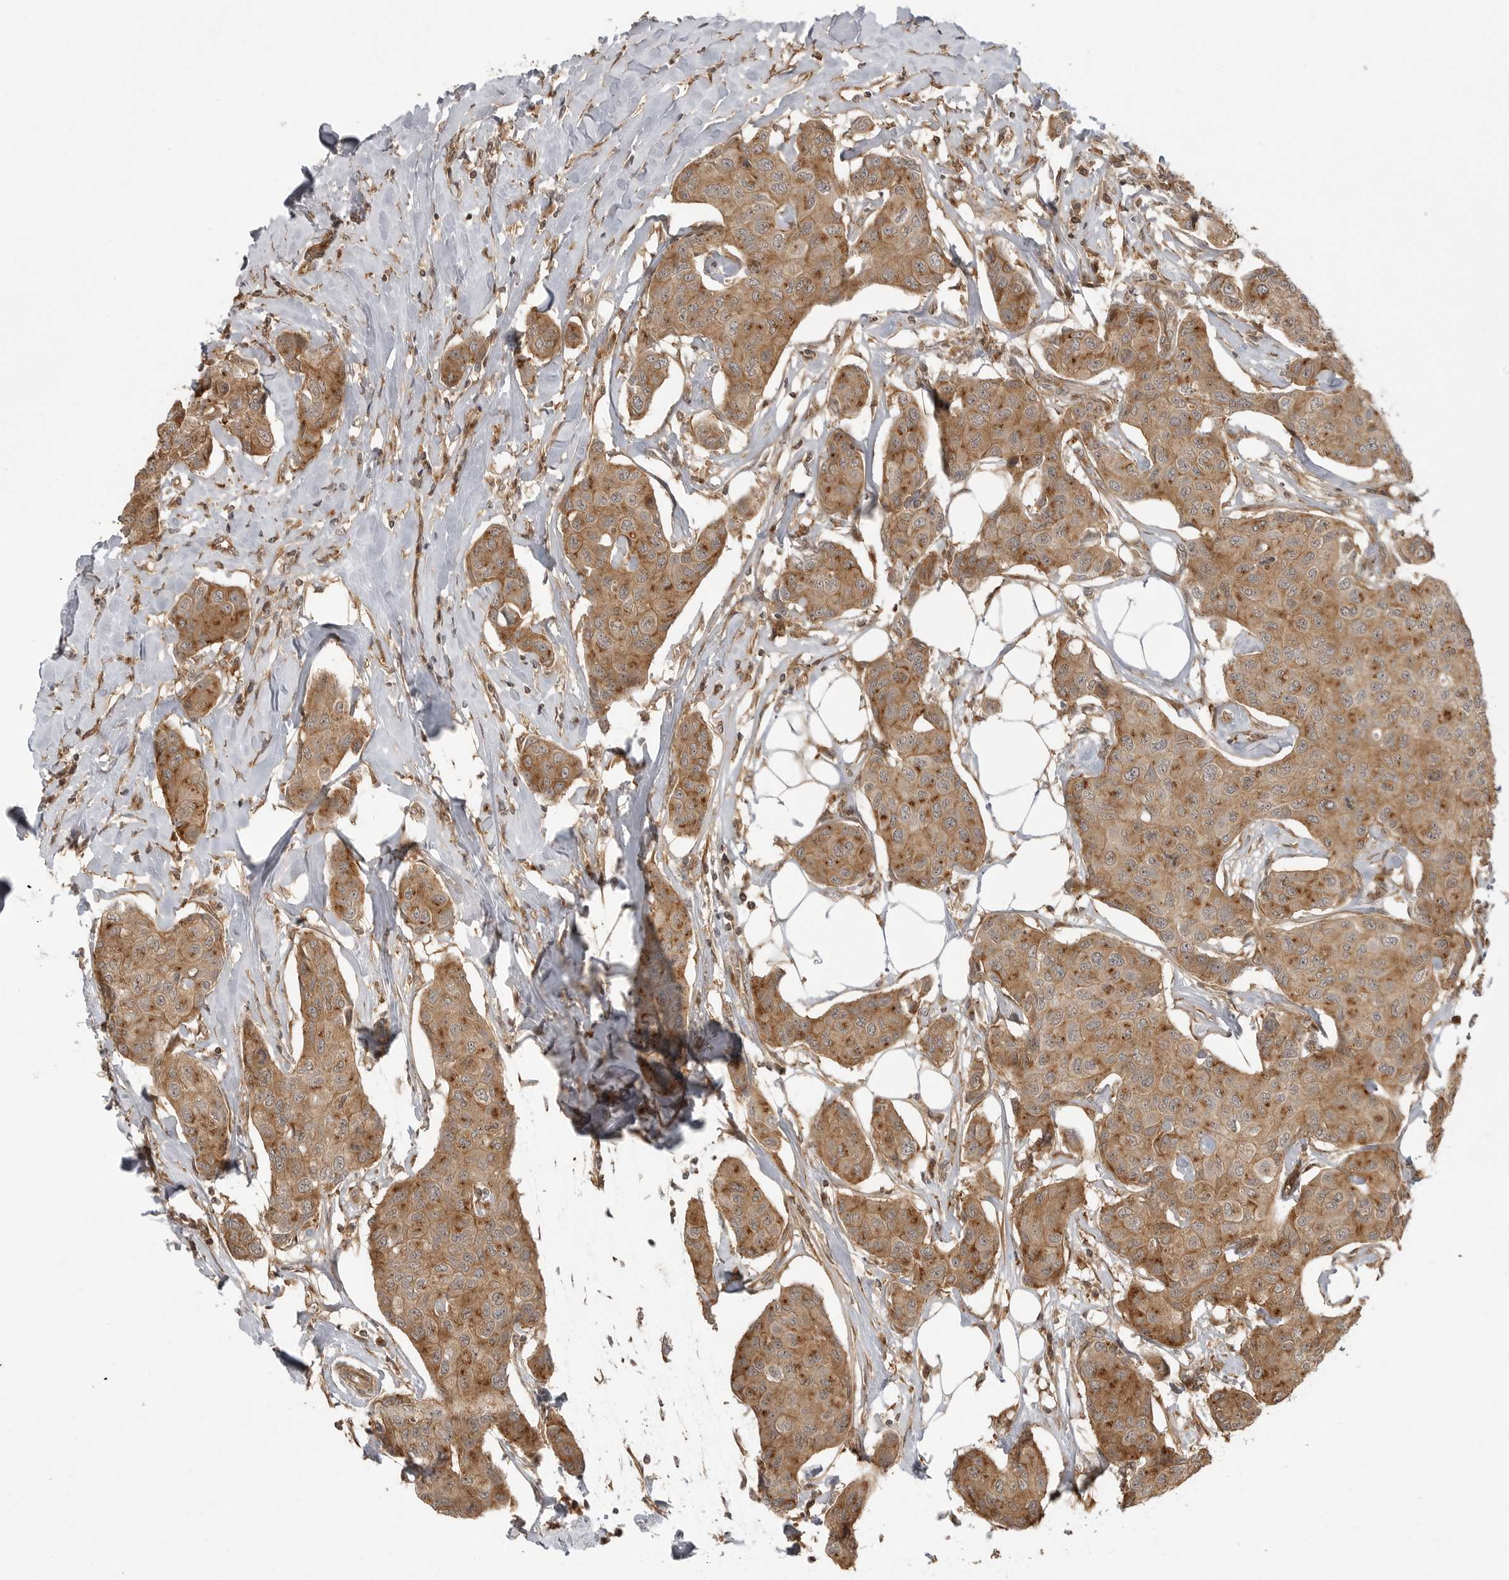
{"staining": {"intensity": "moderate", "quantity": ">75%", "location": "cytoplasmic/membranous"}, "tissue": "breast cancer", "cell_type": "Tumor cells", "image_type": "cancer", "snomed": [{"axis": "morphology", "description": "Duct carcinoma"}, {"axis": "topography", "description": "Breast"}], "caption": "A micrograph showing moderate cytoplasmic/membranous staining in about >75% of tumor cells in breast invasive ductal carcinoma, as visualized by brown immunohistochemical staining.", "gene": "FAT3", "patient": {"sex": "female", "age": 80}}